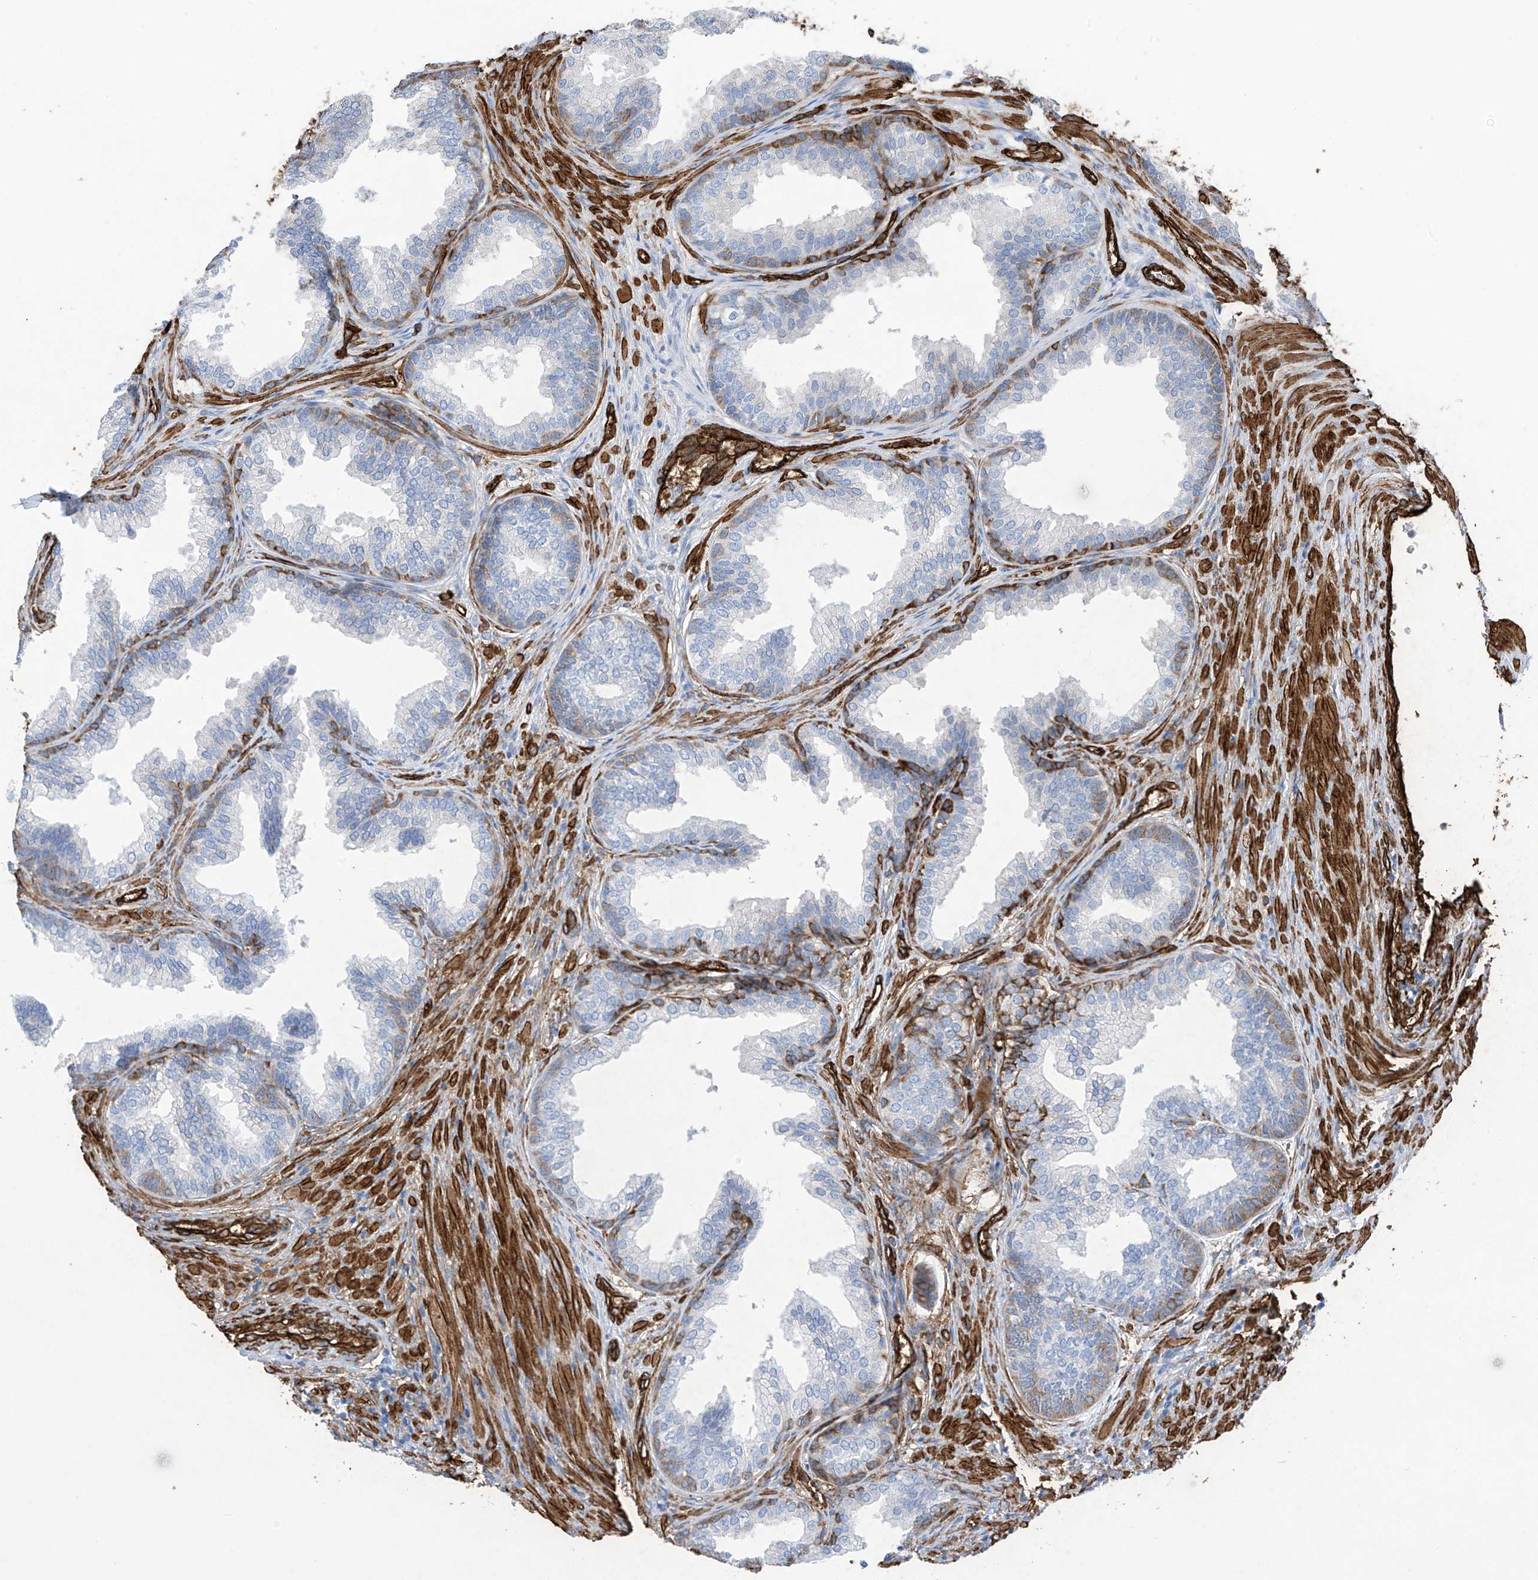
{"staining": {"intensity": "negative", "quantity": "none", "location": "none"}, "tissue": "prostate", "cell_type": "Glandular cells", "image_type": "normal", "snomed": [{"axis": "morphology", "description": "Normal tissue, NOS"}, {"axis": "topography", "description": "Prostate"}], "caption": "DAB immunohistochemical staining of benign human prostate displays no significant staining in glandular cells. (Stains: DAB IHC with hematoxylin counter stain, Microscopy: brightfield microscopy at high magnification).", "gene": "UBTD1", "patient": {"sex": "male", "age": 76}}